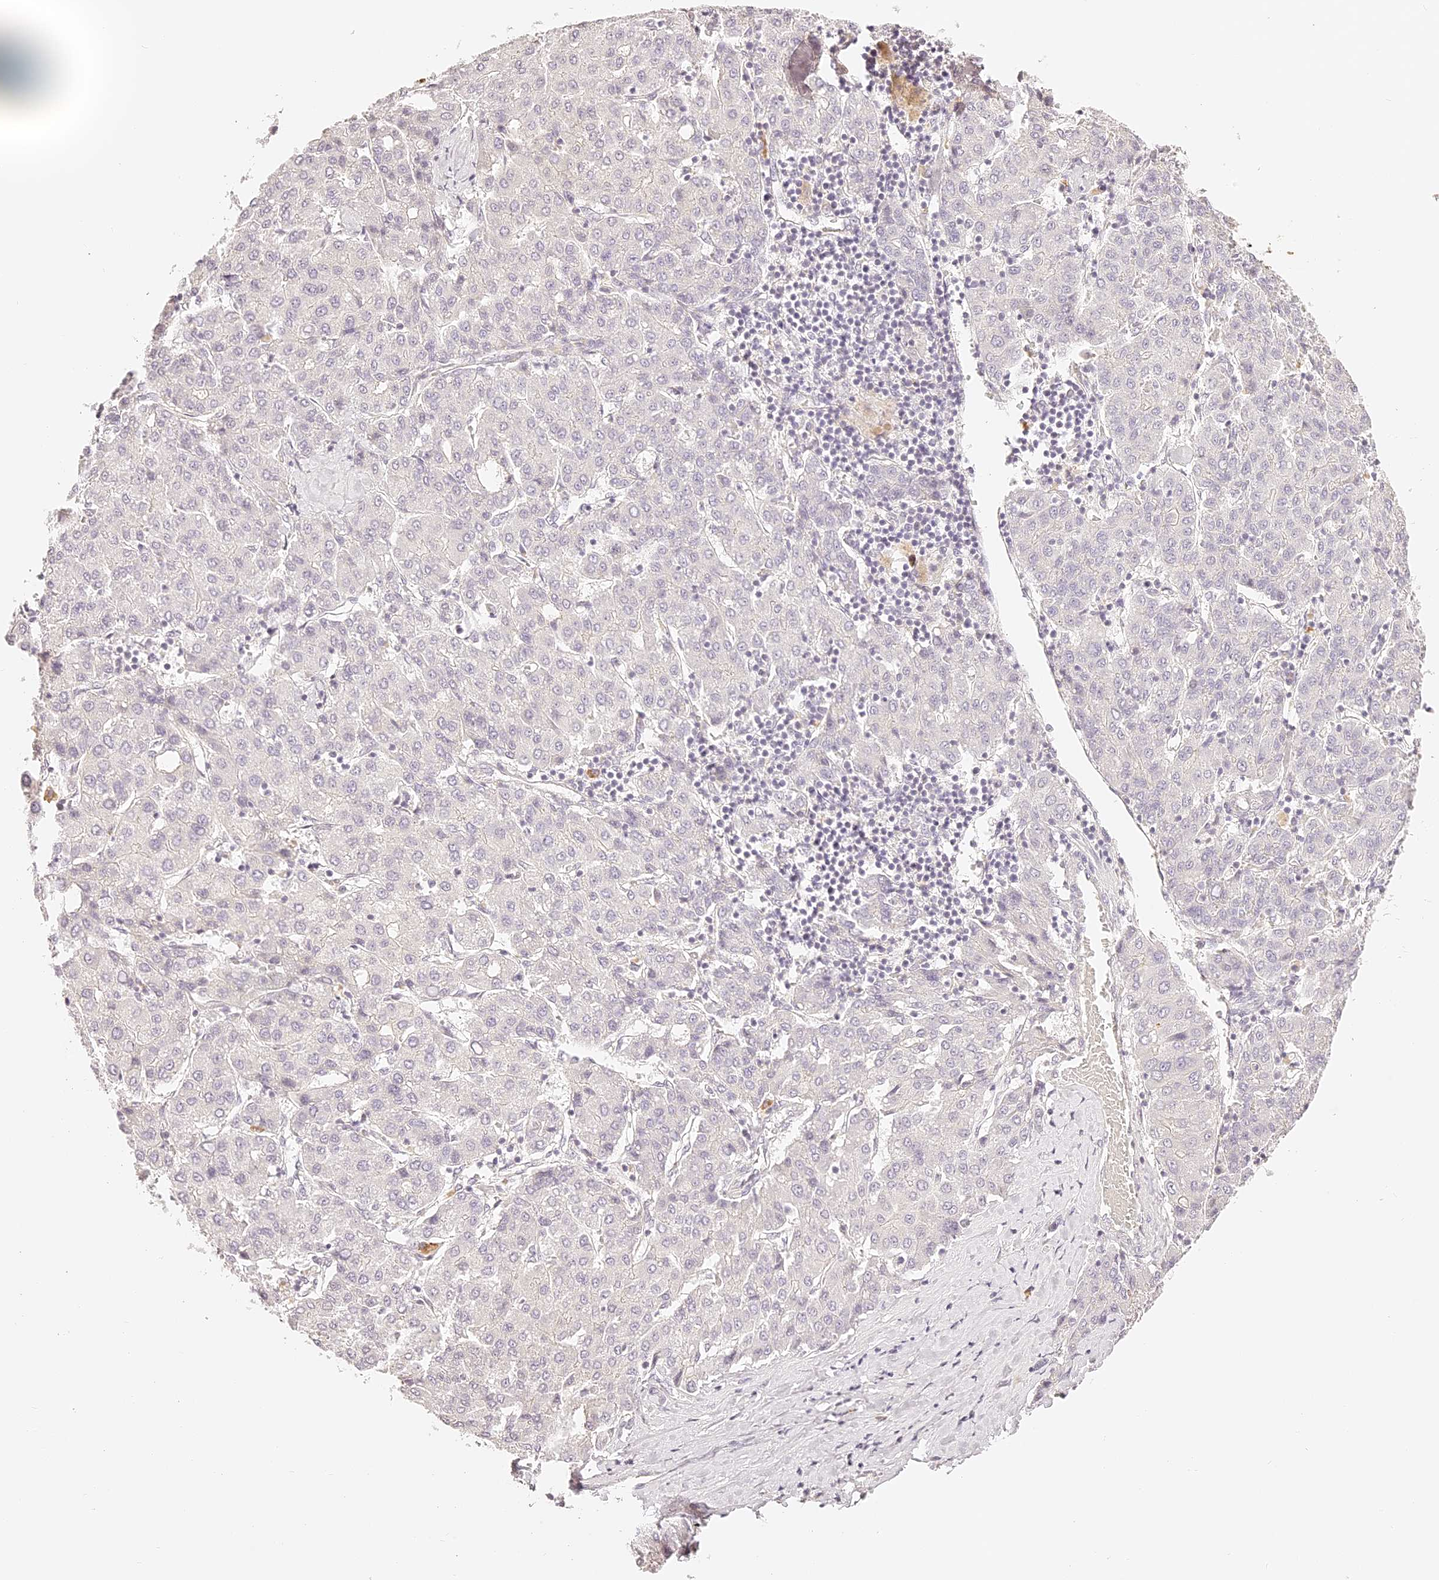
{"staining": {"intensity": "negative", "quantity": "none", "location": "none"}, "tissue": "liver cancer", "cell_type": "Tumor cells", "image_type": "cancer", "snomed": [{"axis": "morphology", "description": "Carcinoma, Hepatocellular, NOS"}, {"axis": "topography", "description": "Liver"}], "caption": "Hepatocellular carcinoma (liver) was stained to show a protein in brown. There is no significant expression in tumor cells.", "gene": "TRIM45", "patient": {"sex": "male", "age": 65}}